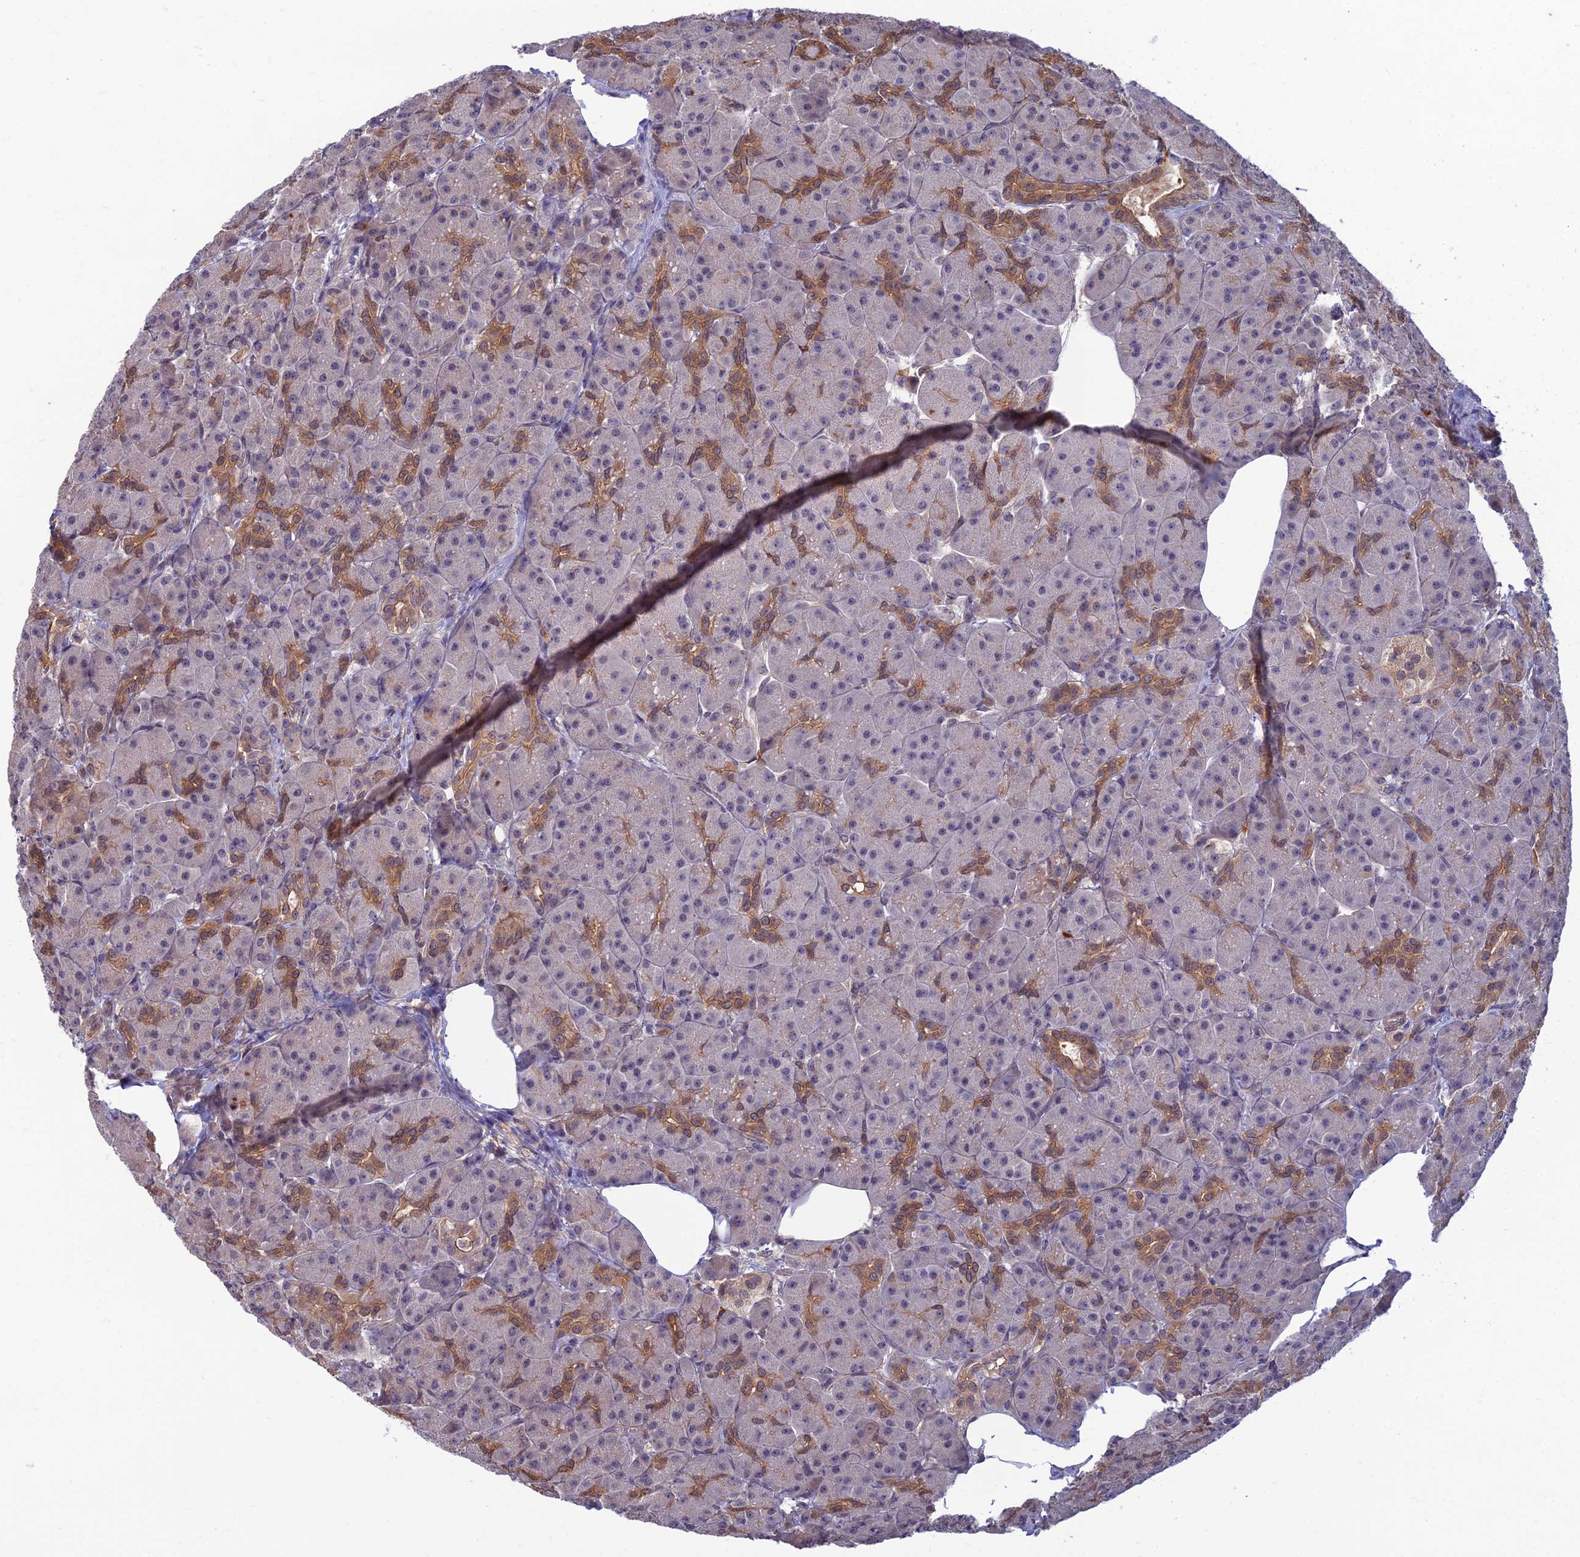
{"staining": {"intensity": "moderate", "quantity": "<25%", "location": "cytoplasmic/membranous"}, "tissue": "pancreas", "cell_type": "Exocrine glandular cells", "image_type": "normal", "snomed": [{"axis": "morphology", "description": "Normal tissue, NOS"}, {"axis": "topography", "description": "Pancreas"}], "caption": "Immunohistochemical staining of normal human pancreas displays moderate cytoplasmic/membranous protein staining in approximately <25% of exocrine glandular cells. (IHC, brightfield microscopy, high magnification).", "gene": "OPA3", "patient": {"sex": "male", "age": 63}}